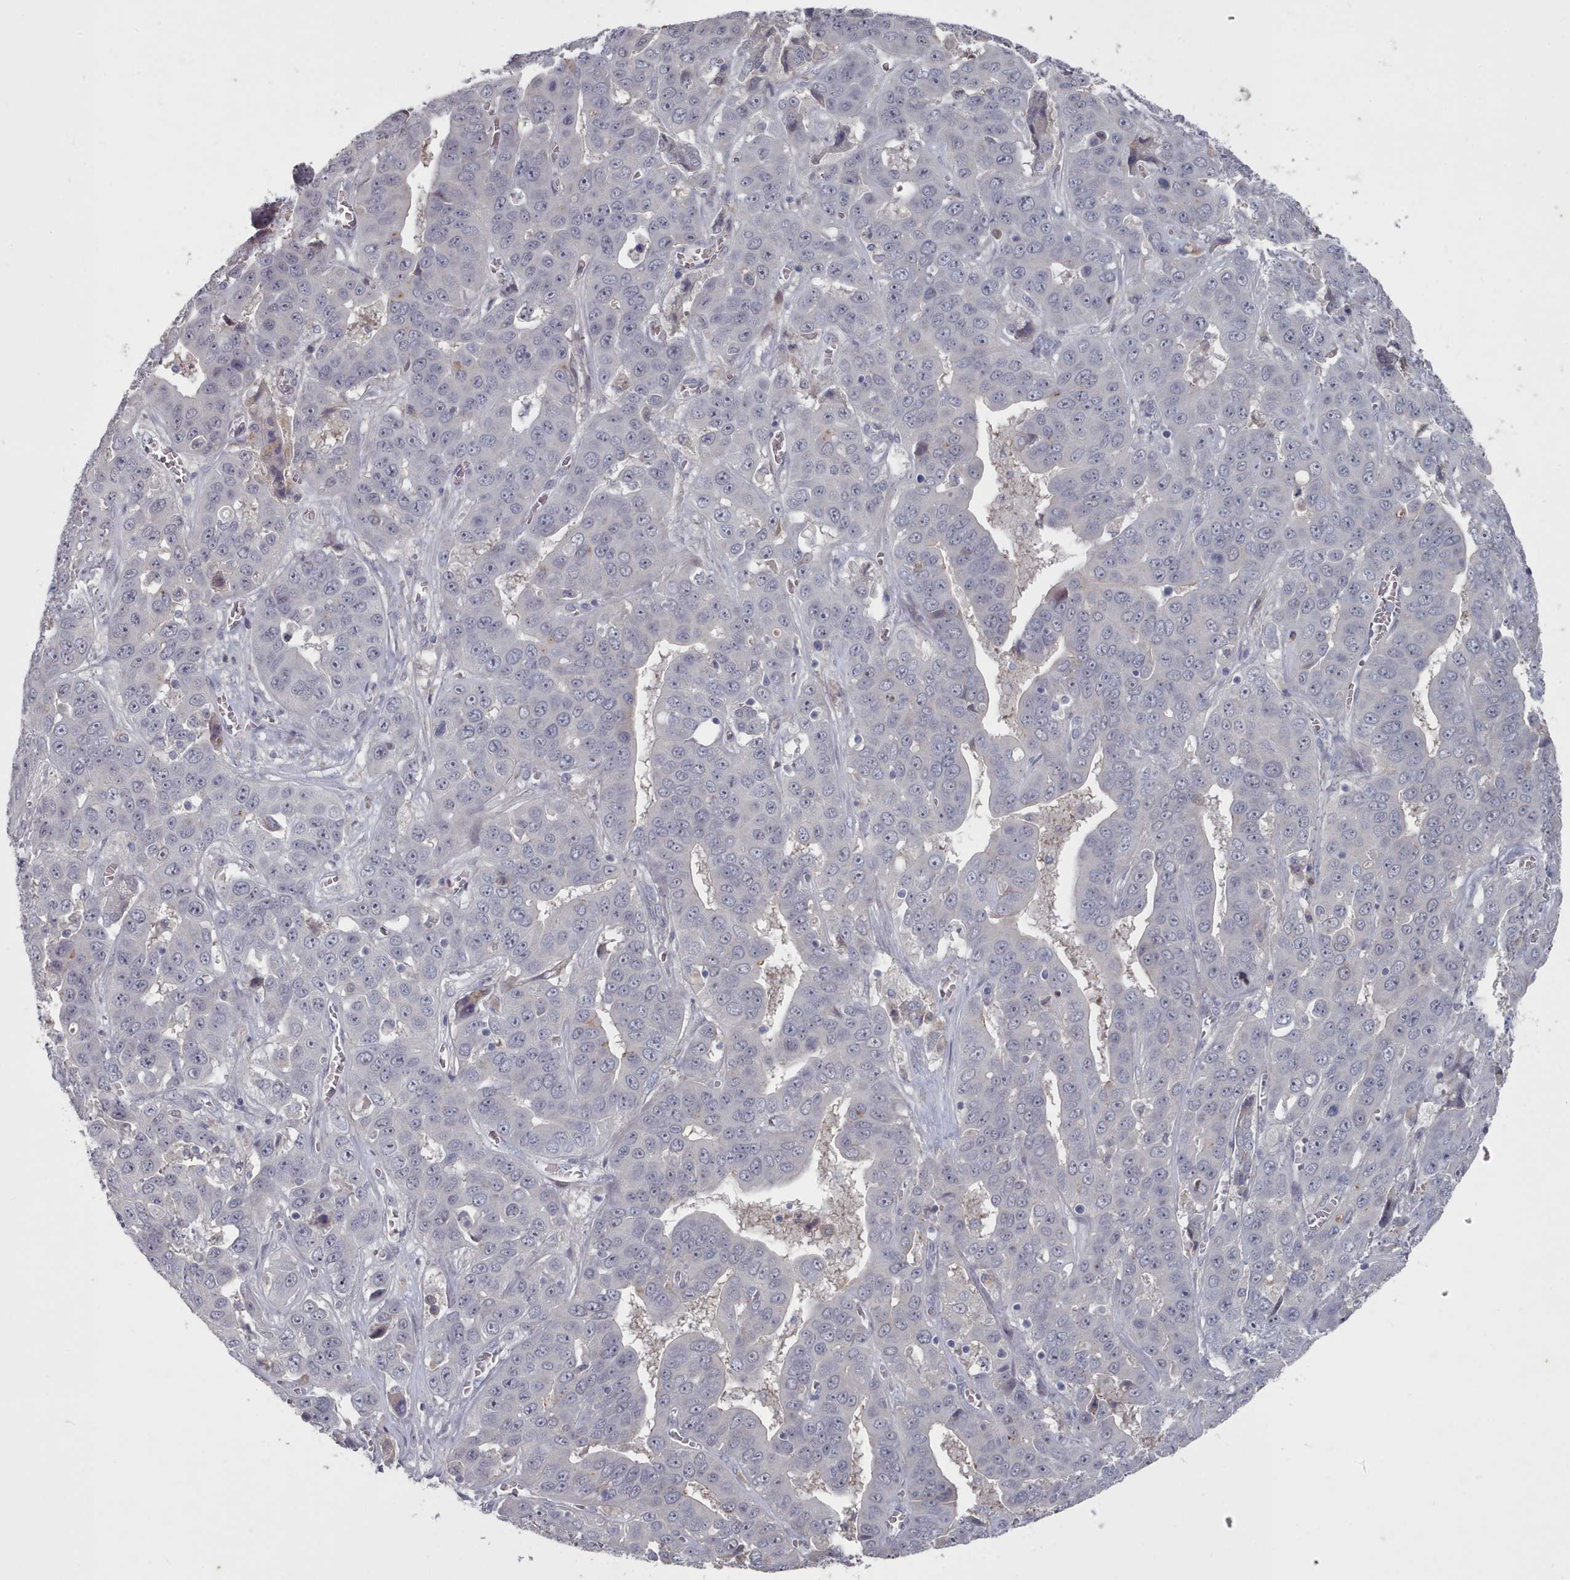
{"staining": {"intensity": "negative", "quantity": "none", "location": "none"}, "tissue": "liver cancer", "cell_type": "Tumor cells", "image_type": "cancer", "snomed": [{"axis": "morphology", "description": "Cholangiocarcinoma"}, {"axis": "topography", "description": "Liver"}], "caption": "Micrograph shows no protein positivity in tumor cells of liver cancer tissue.", "gene": "COL8A2", "patient": {"sex": "female", "age": 52}}